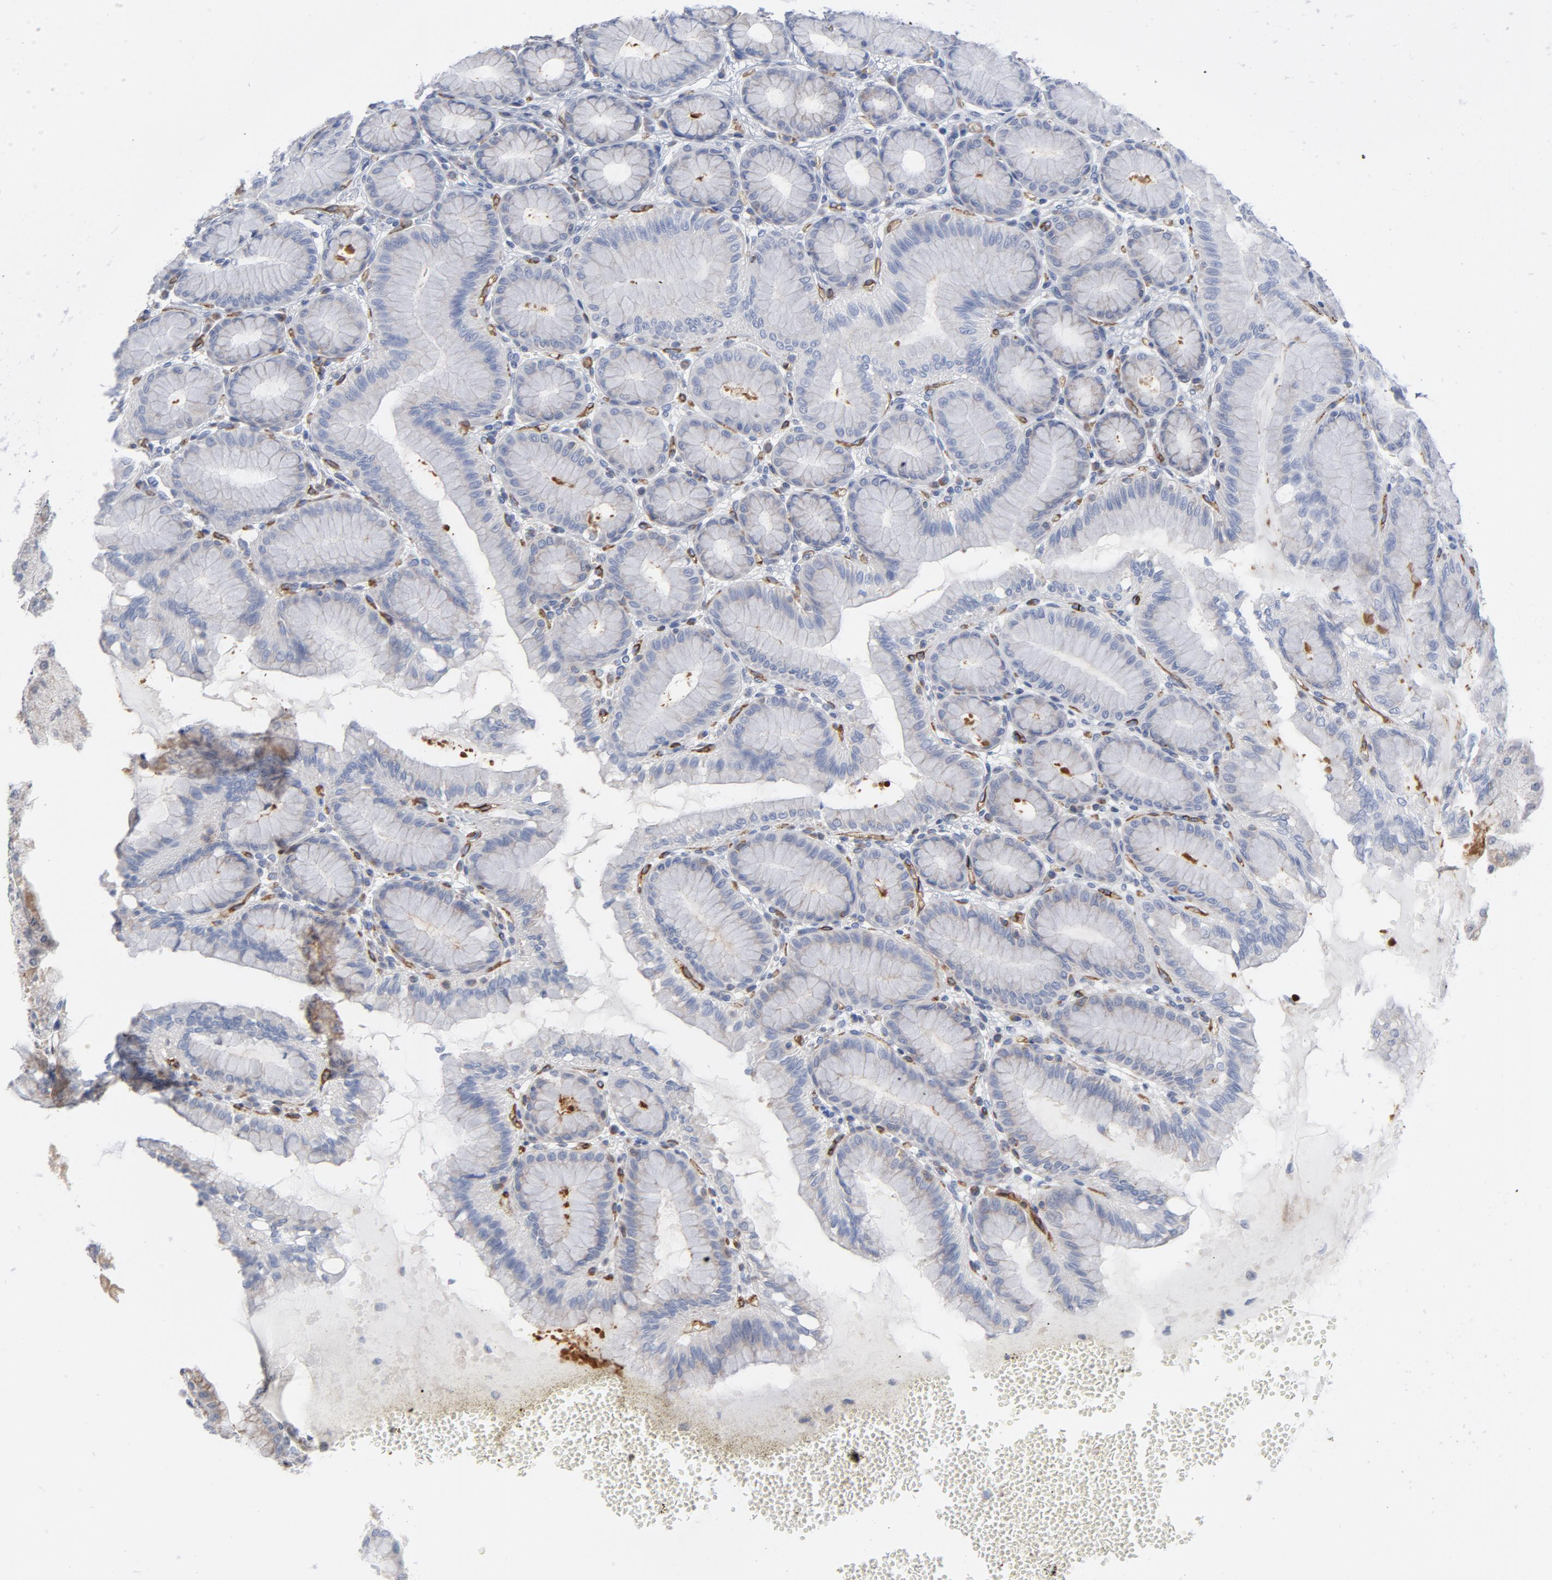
{"staining": {"intensity": "negative", "quantity": "none", "location": "none"}, "tissue": "stomach", "cell_type": "Glandular cells", "image_type": "normal", "snomed": [{"axis": "morphology", "description": "Normal tissue, NOS"}, {"axis": "topography", "description": "Stomach"}, {"axis": "topography", "description": "Stomach, lower"}], "caption": "Immunohistochemical staining of normal stomach shows no significant positivity in glandular cells. The staining was performed using DAB (3,3'-diaminobenzidine) to visualize the protein expression in brown, while the nuclei were stained in blue with hematoxylin (Magnification: 20x).", "gene": "OXA1L", "patient": {"sex": "male", "age": 76}}